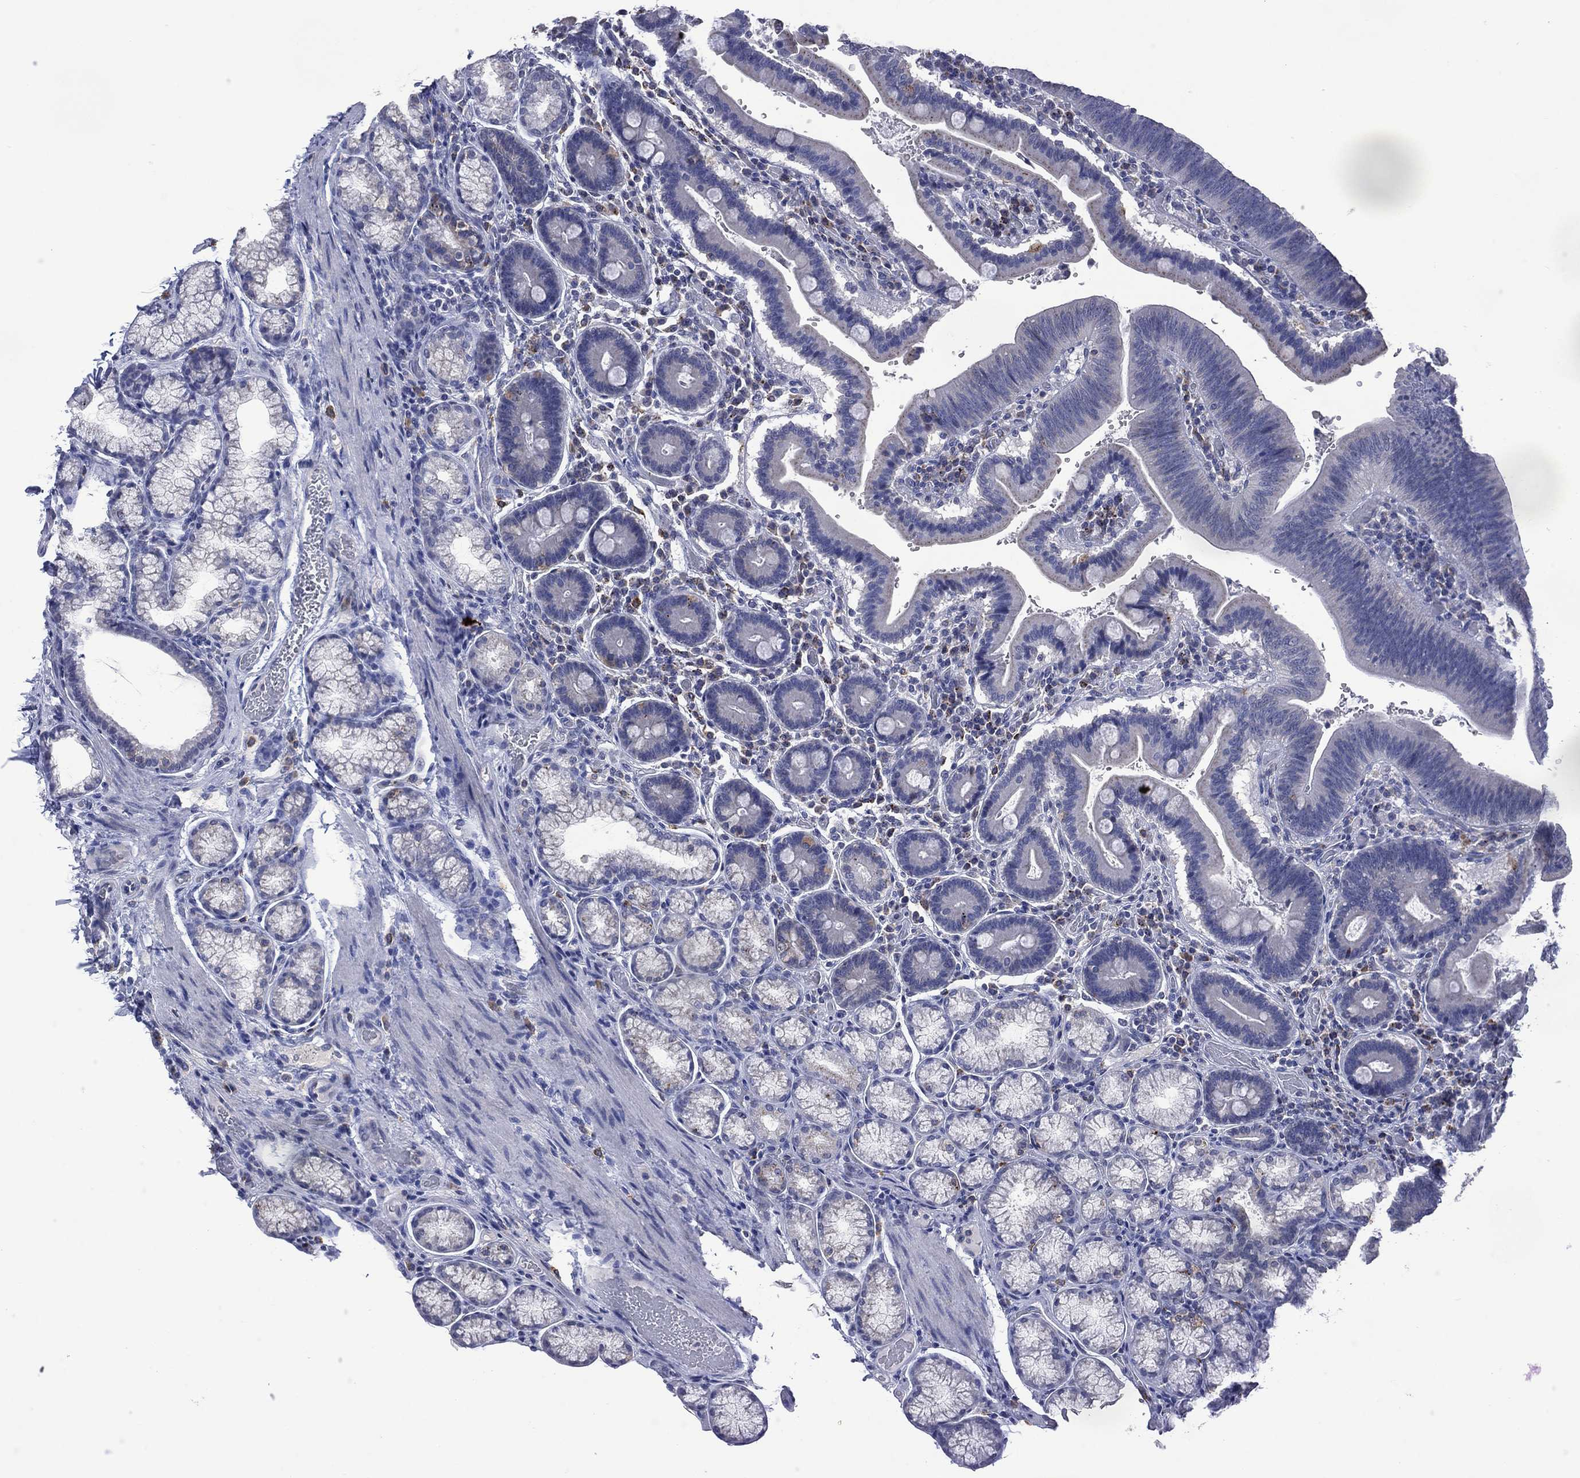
{"staining": {"intensity": "negative", "quantity": "none", "location": "none"}, "tissue": "duodenum", "cell_type": "Glandular cells", "image_type": "normal", "snomed": [{"axis": "morphology", "description": "Normal tissue, NOS"}, {"axis": "topography", "description": "Duodenum"}], "caption": "Protein analysis of normal duodenum reveals no significant staining in glandular cells. (IHC, brightfield microscopy, high magnification).", "gene": "ASB10", "patient": {"sex": "female", "age": 62}}